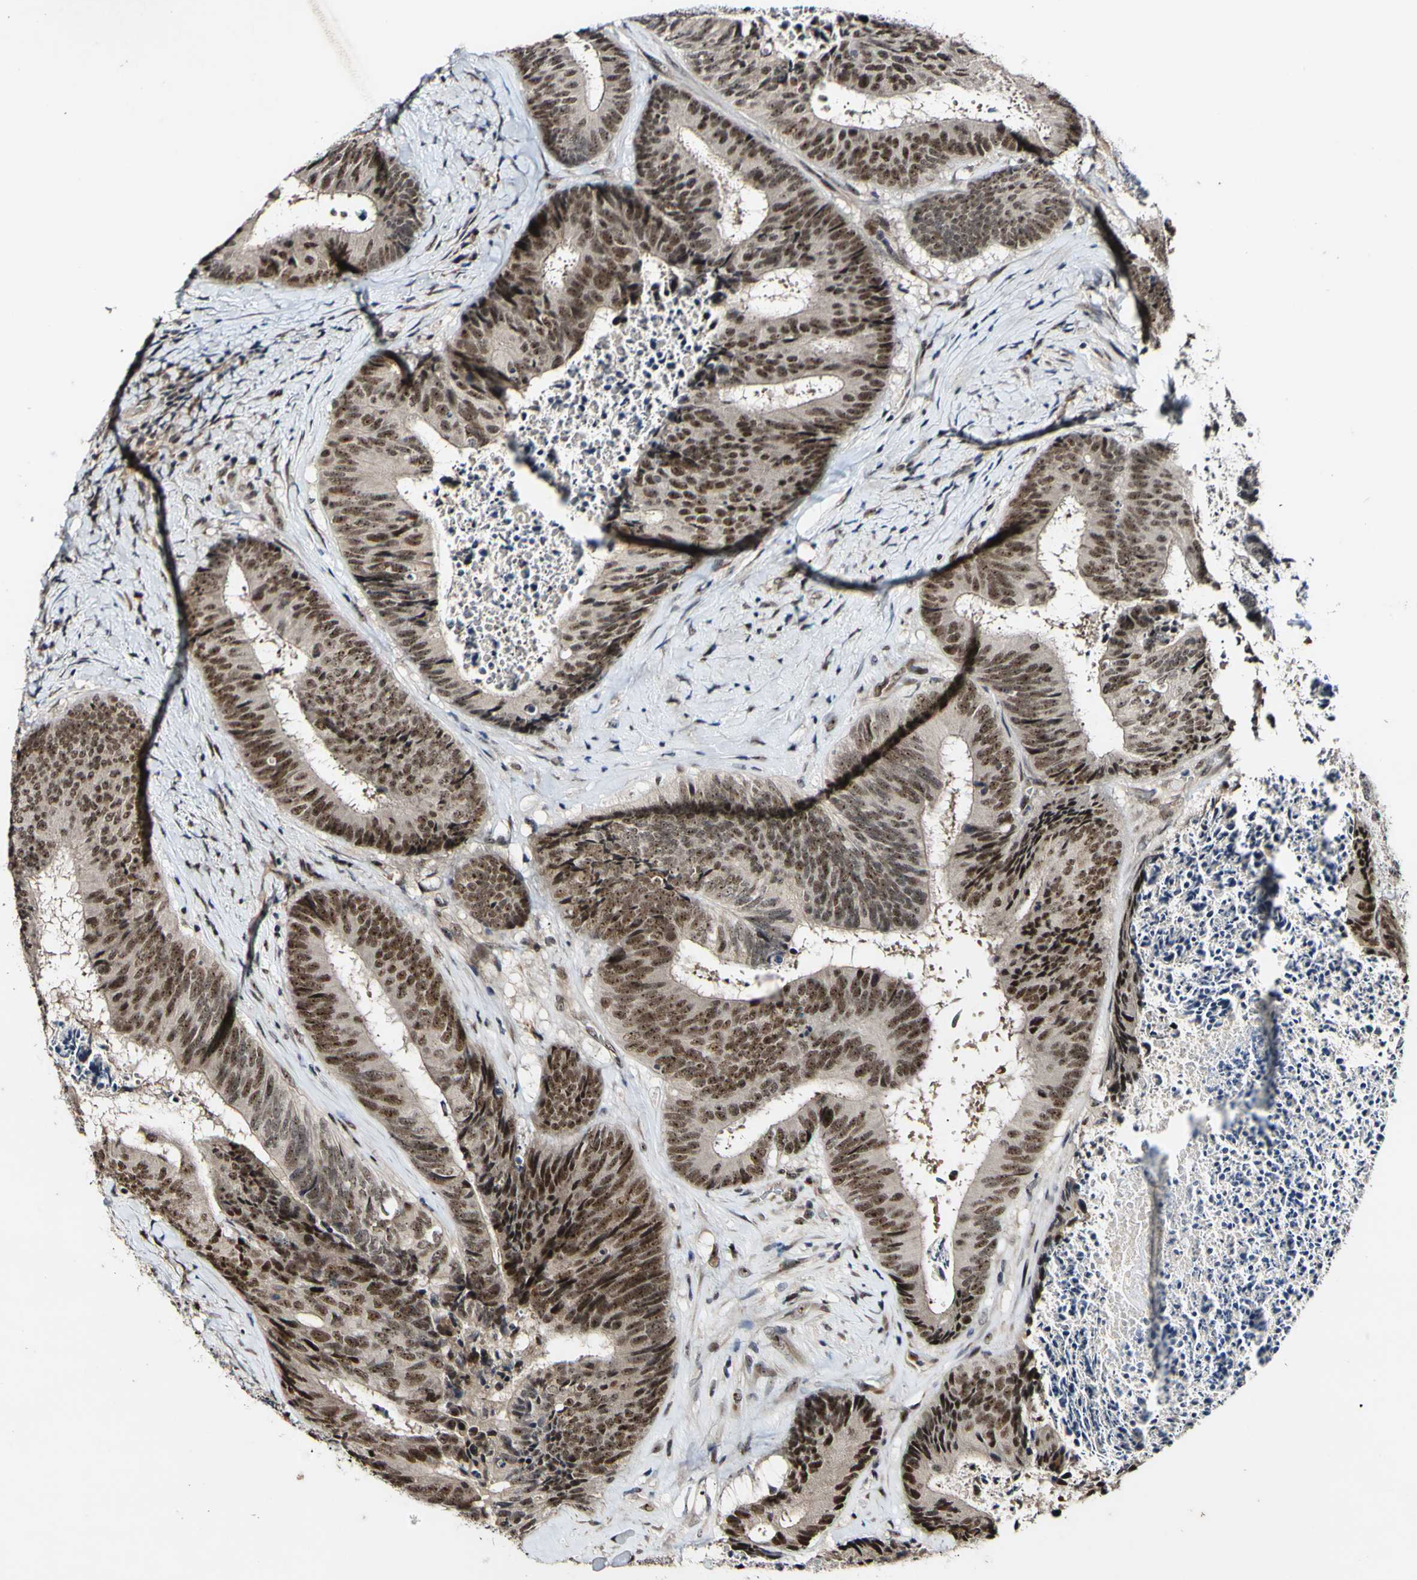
{"staining": {"intensity": "moderate", "quantity": ">75%", "location": "nuclear"}, "tissue": "colorectal cancer", "cell_type": "Tumor cells", "image_type": "cancer", "snomed": [{"axis": "morphology", "description": "Adenocarcinoma, NOS"}, {"axis": "topography", "description": "Rectum"}], "caption": "Protein staining by IHC demonstrates moderate nuclear staining in about >75% of tumor cells in colorectal cancer. The protein of interest is stained brown, and the nuclei are stained in blue (DAB IHC with brightfield microscopy, high magnification).", "gene": "POLR2F", "patient": {"sex": "male", "age": 72}}